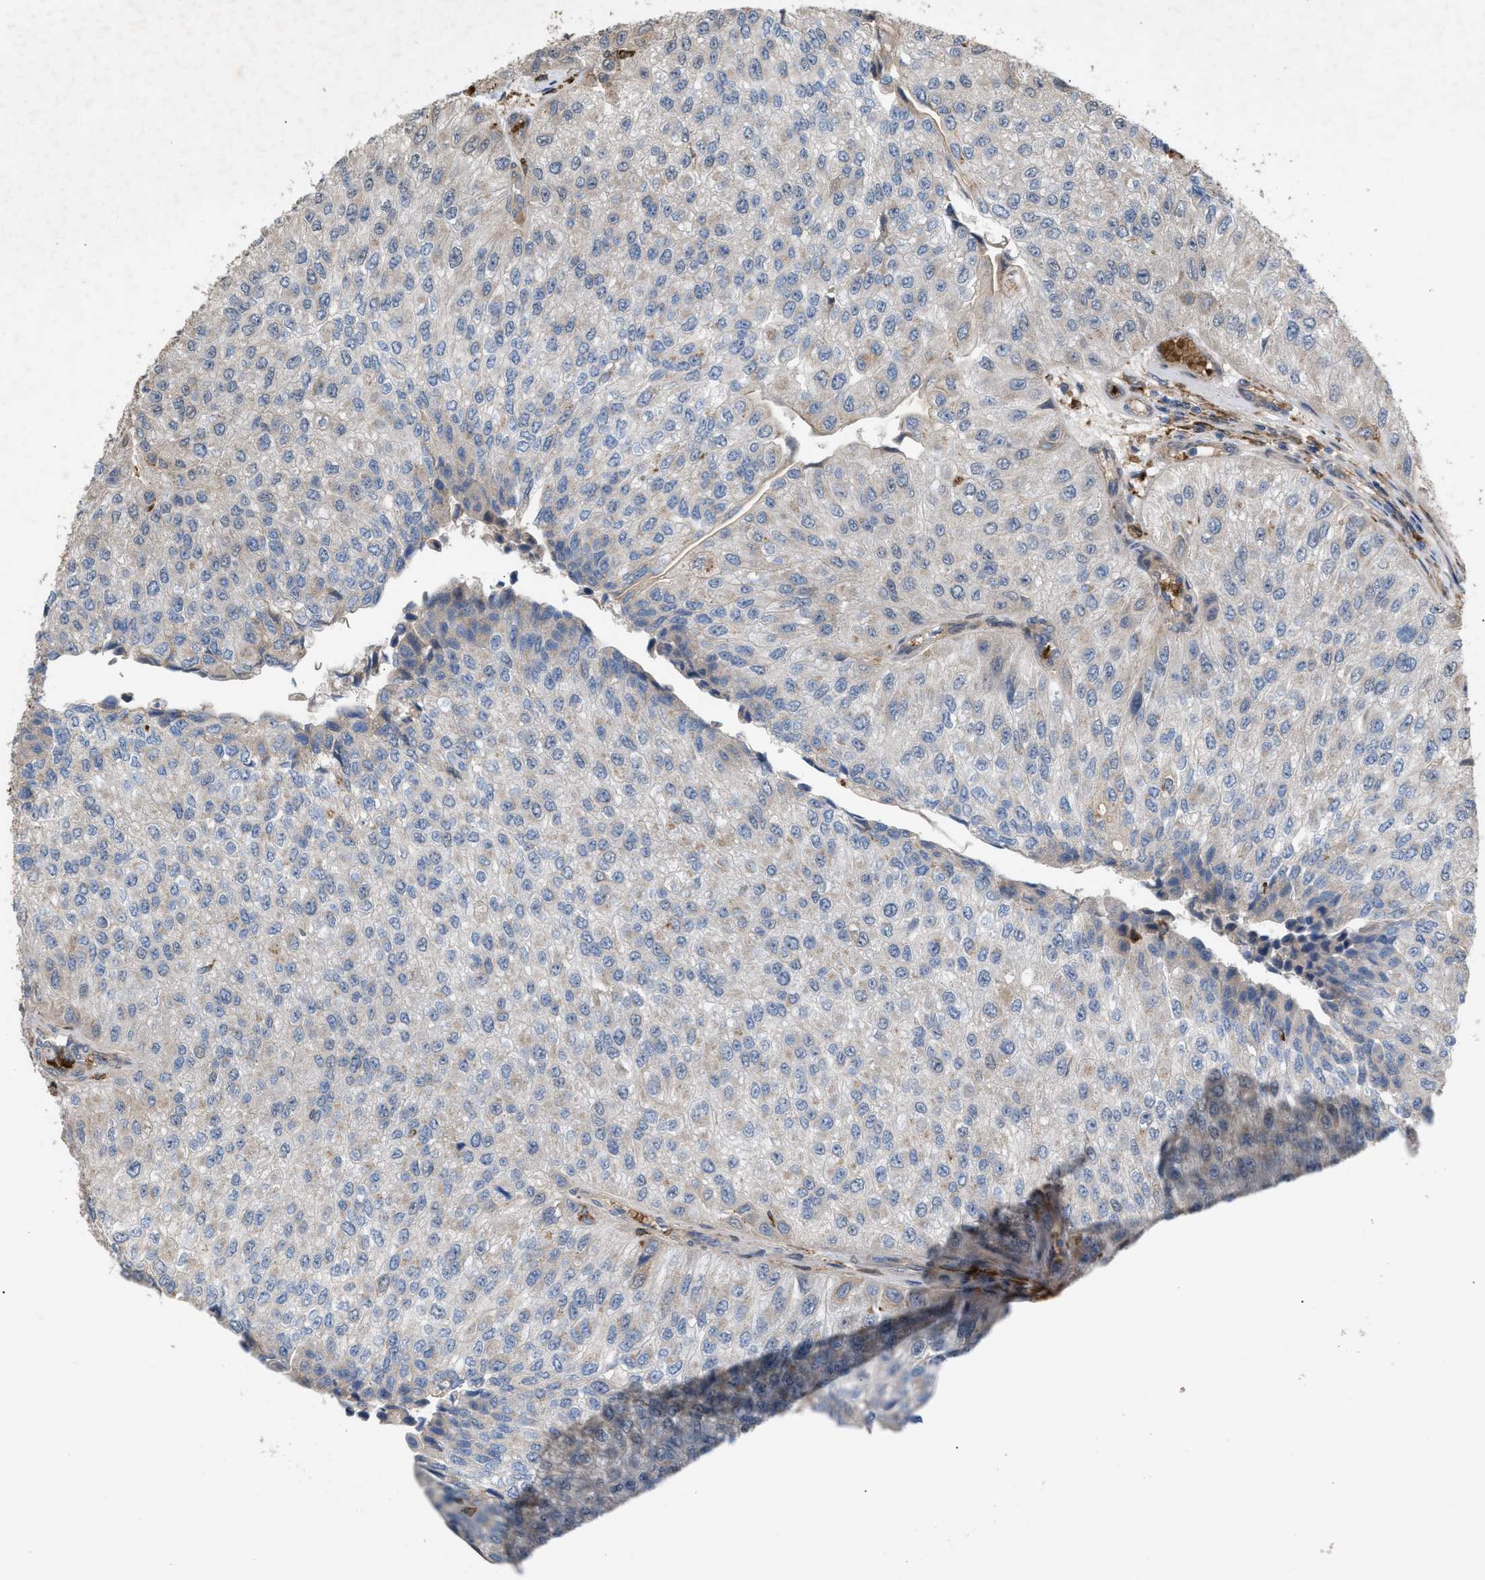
{"staining": {"intensity": "negative", "quantity": "none", "location": "none"}, "tissue": "urothelial cancer", "cell_type": "Tumor cells", "image_type": "cancer", "snomed": [{"axis": "morphology", "description": "Urothelial carcinoma, High grade"}, {"axis": "topography", "description": "Kidney"}, {"axis": "topography", "description": "Urinary bladder"}], "caption": "This is an immunohistochemistry (IHC) histopathology image of human high-grade urothelial carcinoma. There is no staining in tumor cells.", "gene": "GCC1", "patient": {"sex": "male", "age": 77}}